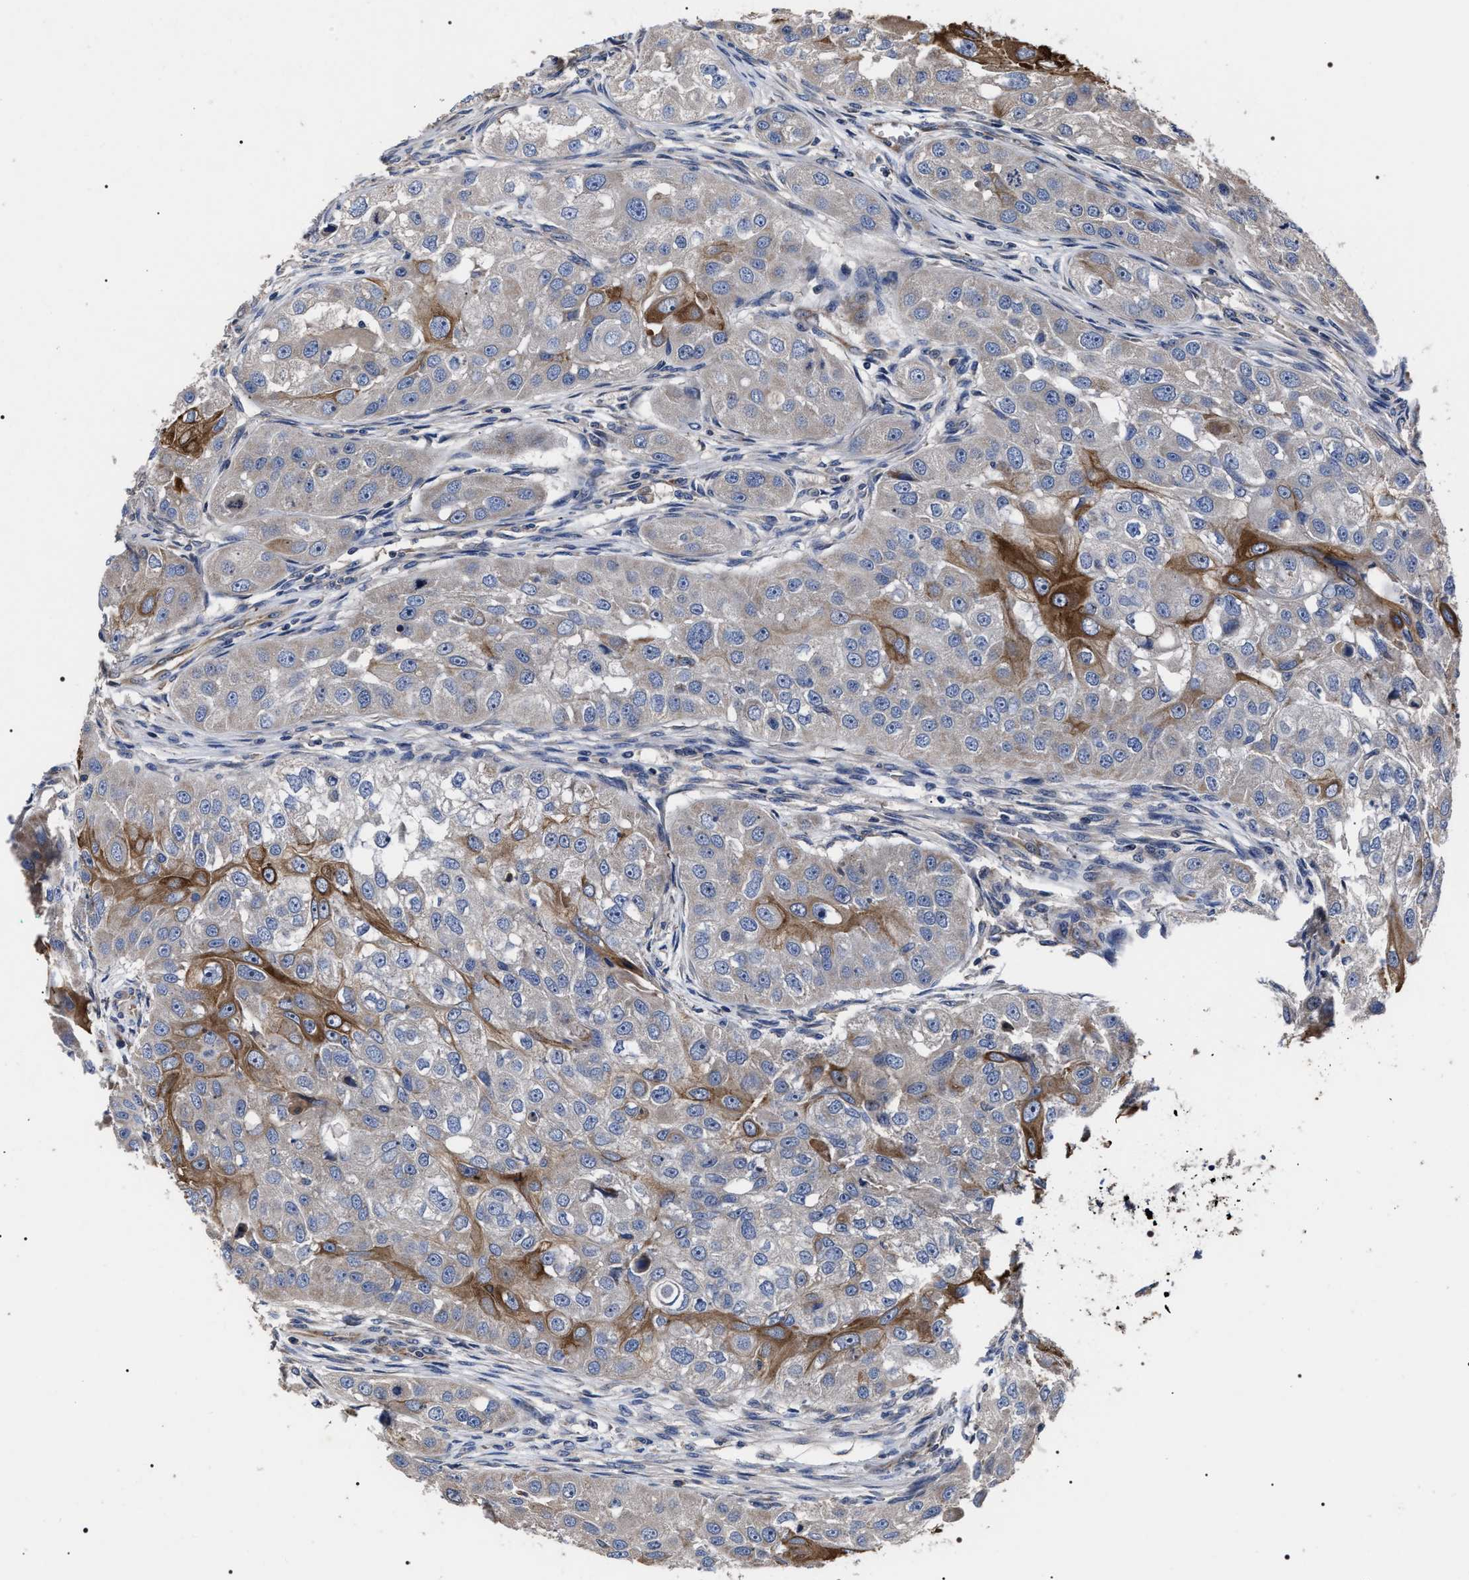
{"staining": {"intensity": "moderate", "quantity": "<25%", "location": "cytoplasmic/membranous"}, "tissue": "head and neck cancer", "cell_type": "Tumor cells", "image_type": "cancer", "snomed": [{"axis": "morphology", "description": "Normal tissue, NOS"}, {"axis": "morphology", "description": "Squamous cell carcinoma, NOS"}, {"axis": "topography", "description": "Skeletal muscle"}, {"axis": "topography", "description": "Head-Neck"}], "caption": "Human head and neck cancer (squamous cell carcinoma) stained for a protein (brown) exhibits moderate cytoplasmic/membranous positive staining in about <25% of tumor cells.", "gene": "MIS18A", "patient": {"sex": "male", "age": 51}}